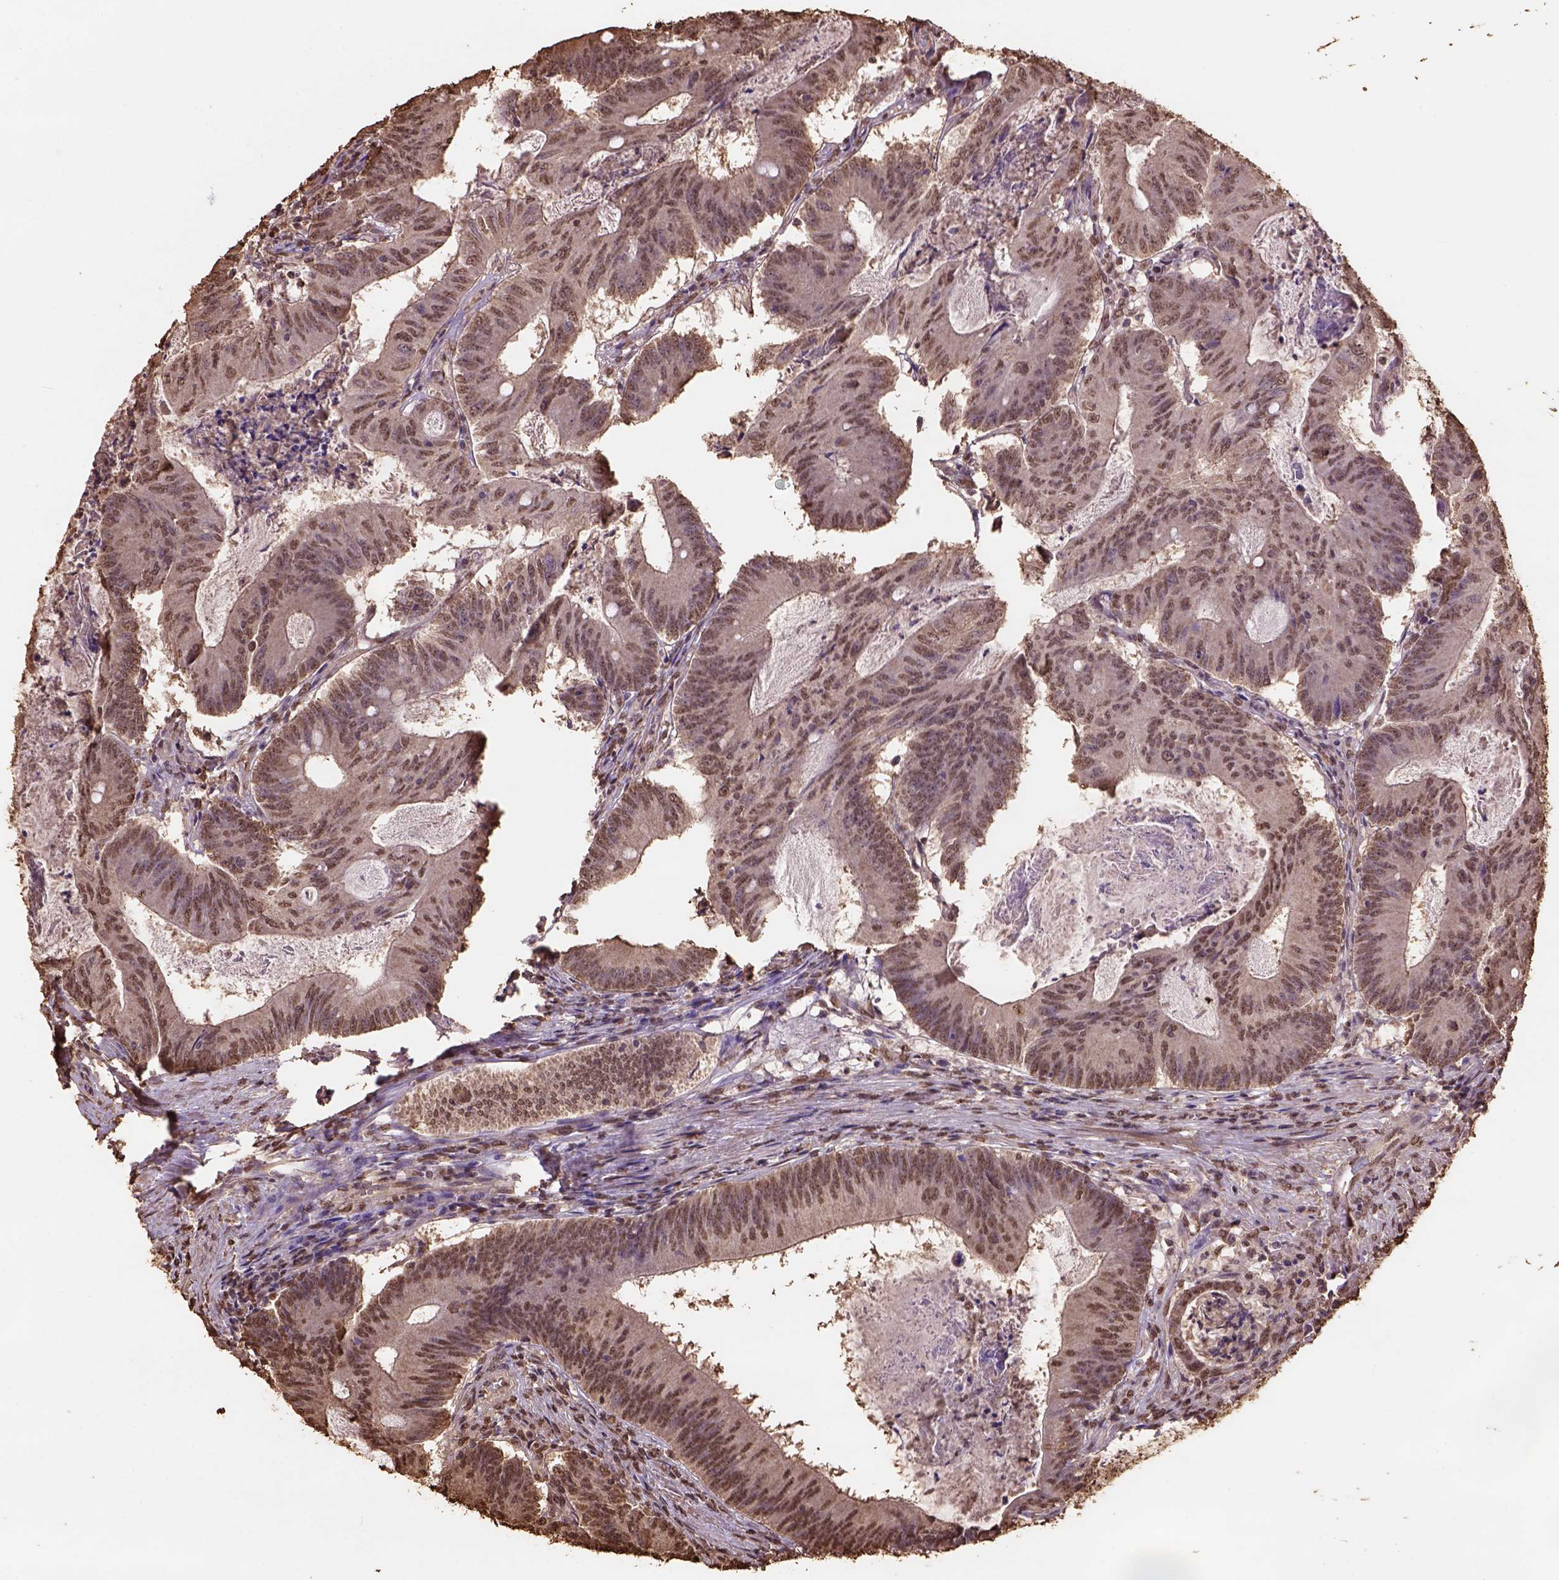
{"staining": {"intensity": "moderate", "quantity": ">75%", "location": "nuclear"}, "tissue": "colorectal cancer", "cell_type": "Tumor cells", "image_type": "cancer", "snomed": [{"axis": "morphology", "description": "Adenocarcinoma, NOS"}, {"axis": "topography", "description": "Colon"}], "caption": "About >75% of tumor cells in colorectal adenocarcinoma demonstrate moderate nuclear protein expression as visualized by brown immunohistochemical staining.", "gene": "CSTF2T", "patient": {"sex": "female", "age": 70}}